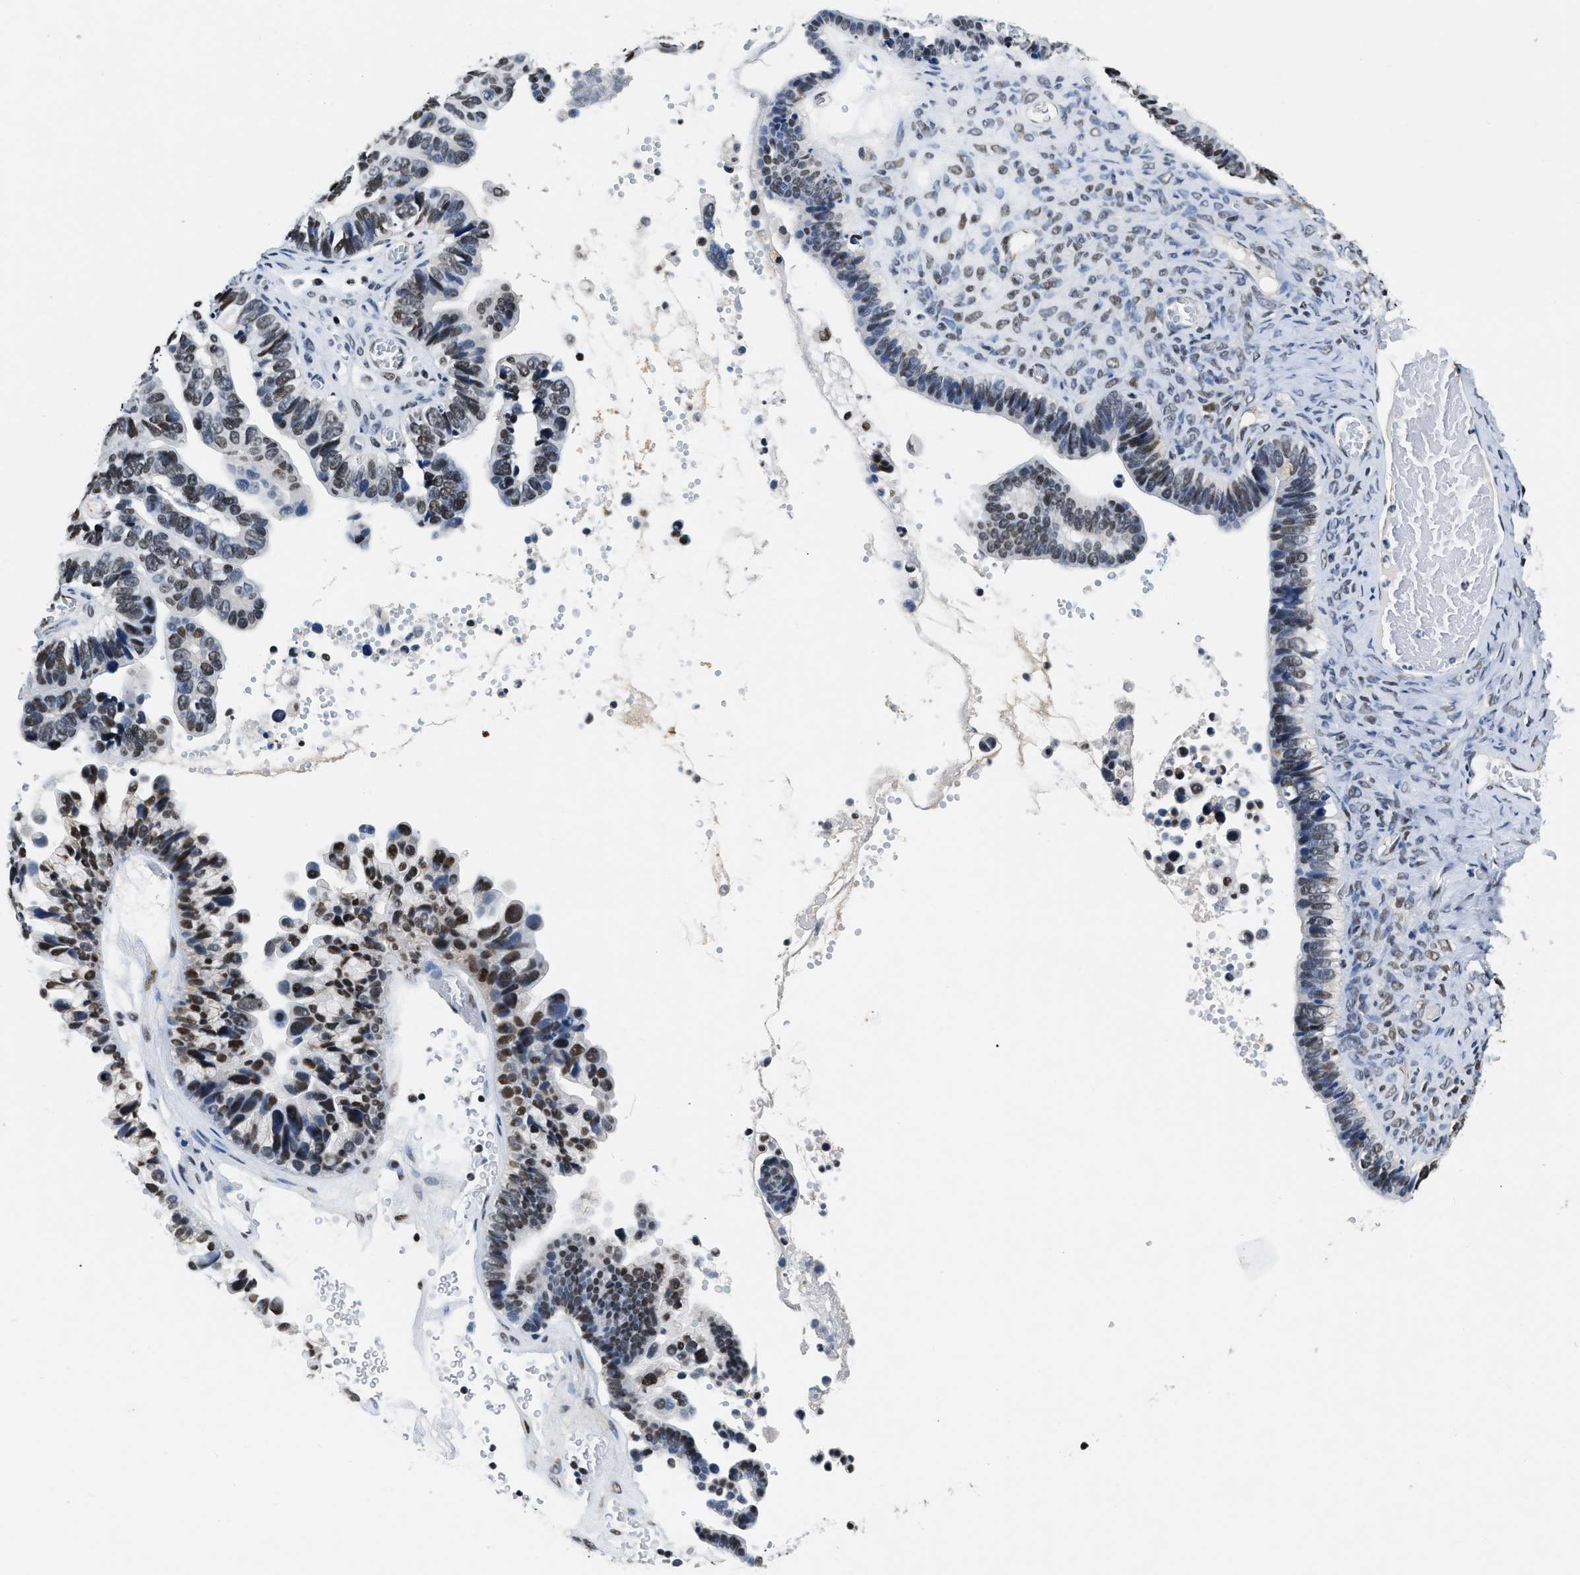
{"staining": {"intensity": "moderate", "quantity": "25%-75%", "location": "nuclear"}, "tissue": "ovarian cancer", "cell_type": "Tumor cells", "image_type": "cancer", "snomed": [{"axis": "morphology", "description": "Cystadenocarcinoma, serous, NOS"}, {"axis": "topography", "description": "Ovary"}], "caption": "The histopathology image demonstrates immunohistochemical staining of ovarian cancer (serous cystadenocarcinoma). There is moderate nuclear expression is seen in about 25%-75% of tumor cells.", "gene": "CCNE1", "patient": {"sex": "female", "age": 56}}